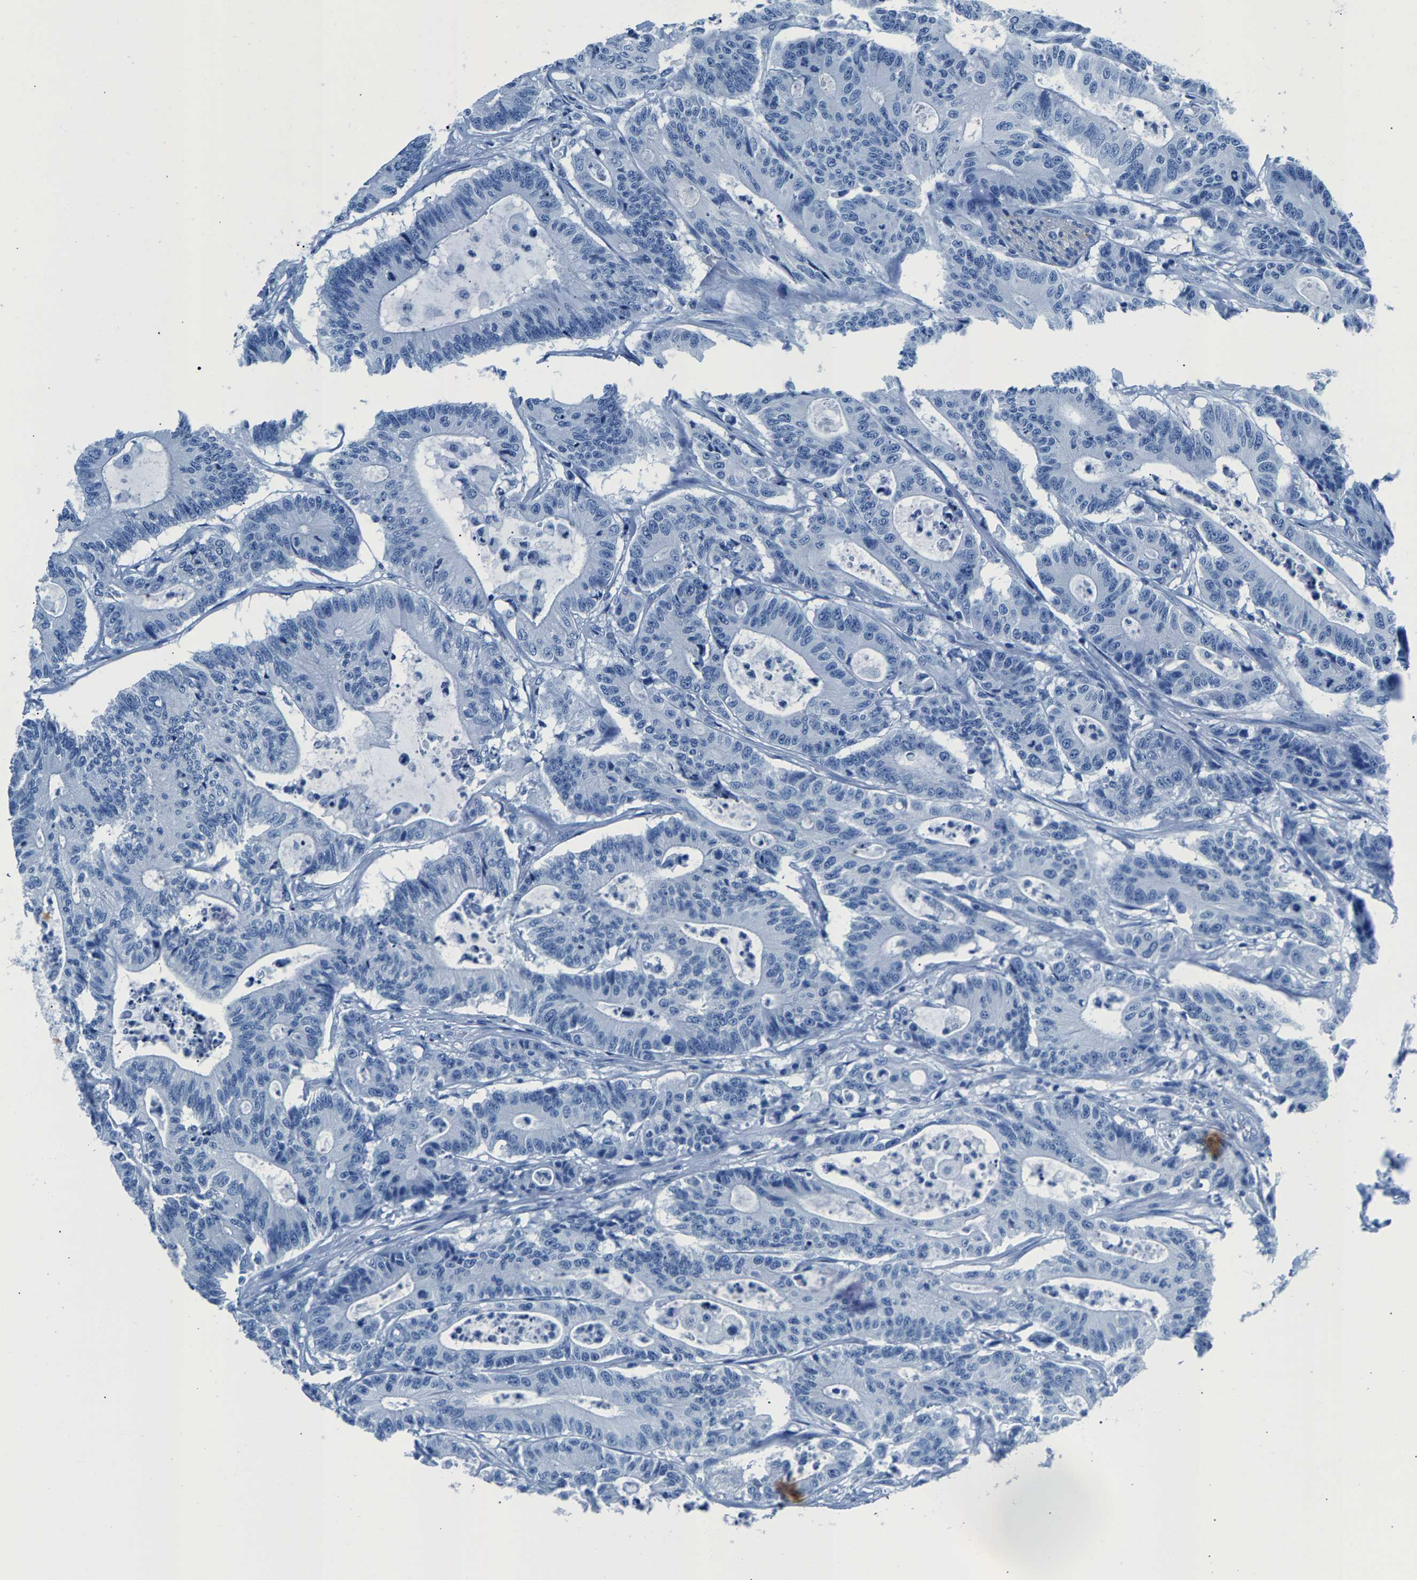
{"staining": {"intensity": "negative", "quantity": "none", "location": "none"}, "tissue": "colorectal cancer", "cell_type": "Tumor cells", "image_type": "cancer", "snomed": [{"axis": "morphology", "description": "Adenocarcinoma, NOS"}, {"axis": "topography", "description": "Colon"}], "caption": "Immunohistochemistry (IHC) photomicrograph of adenocarcinoma (colorectal) stained for a protein (brown), which reveals no positivity in tumor cells.", "gene": "CPS1", "patient": {"sex": "female", "age": 84}}